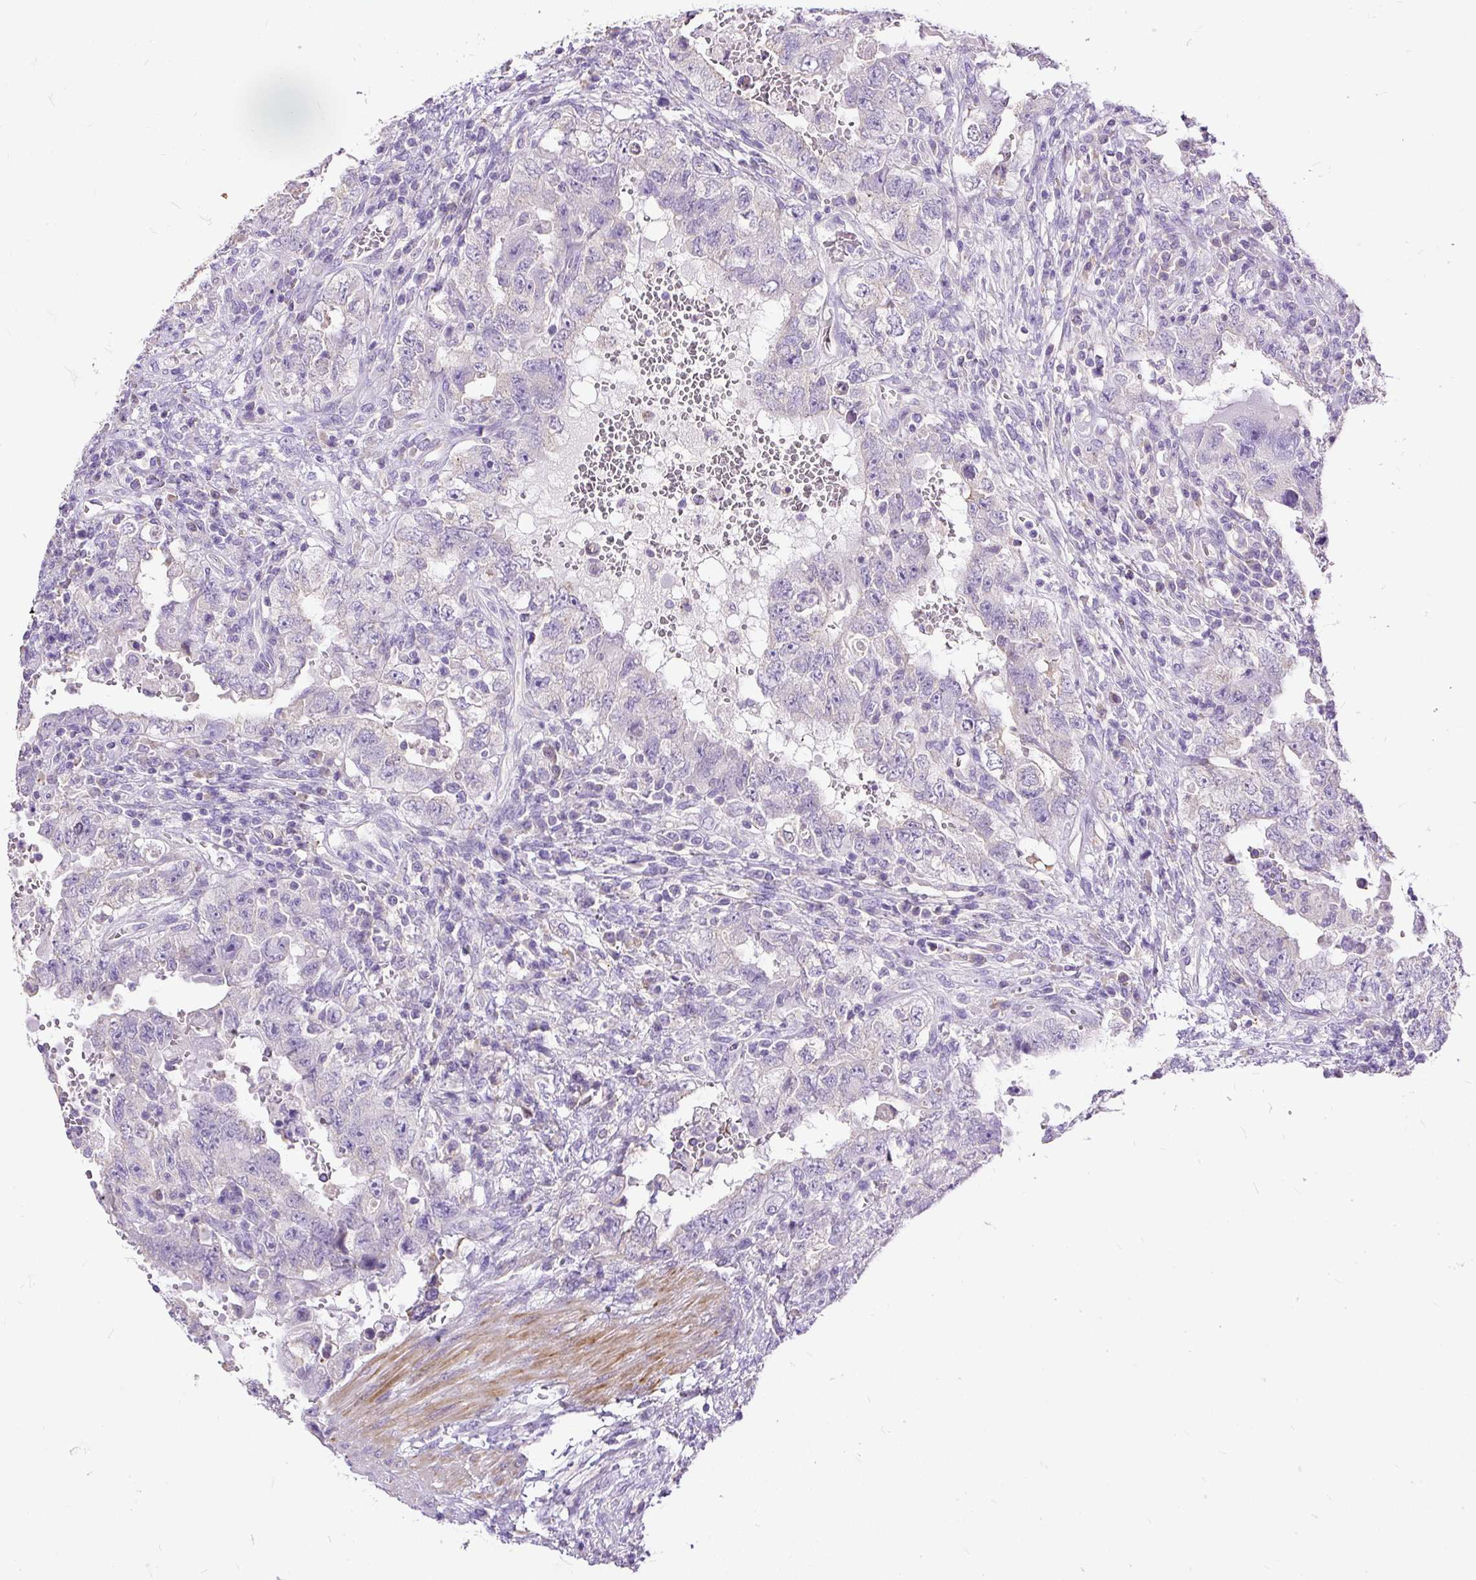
{"staining": {"intensity": "negative", "quantity": "none", "location": "none"}, "tissue": "testis cancer", "cell_type": "Tumor cells", "image_type": "cancer", "snomed": [{"axis": "morphology", "description": "Carcinoma, Embryonal, NOS"}, {"axis": "topography", "description": "Testis"}], "caption": "An immunohistochemistry photomicrograph of testis cancer (embryonal carcinoma) is shown. There is no staining in tumor cells of testis cancer (embryonal carcinoma).", "gene": "GBX1", "patient": {"sex": "male", "age": 26}}